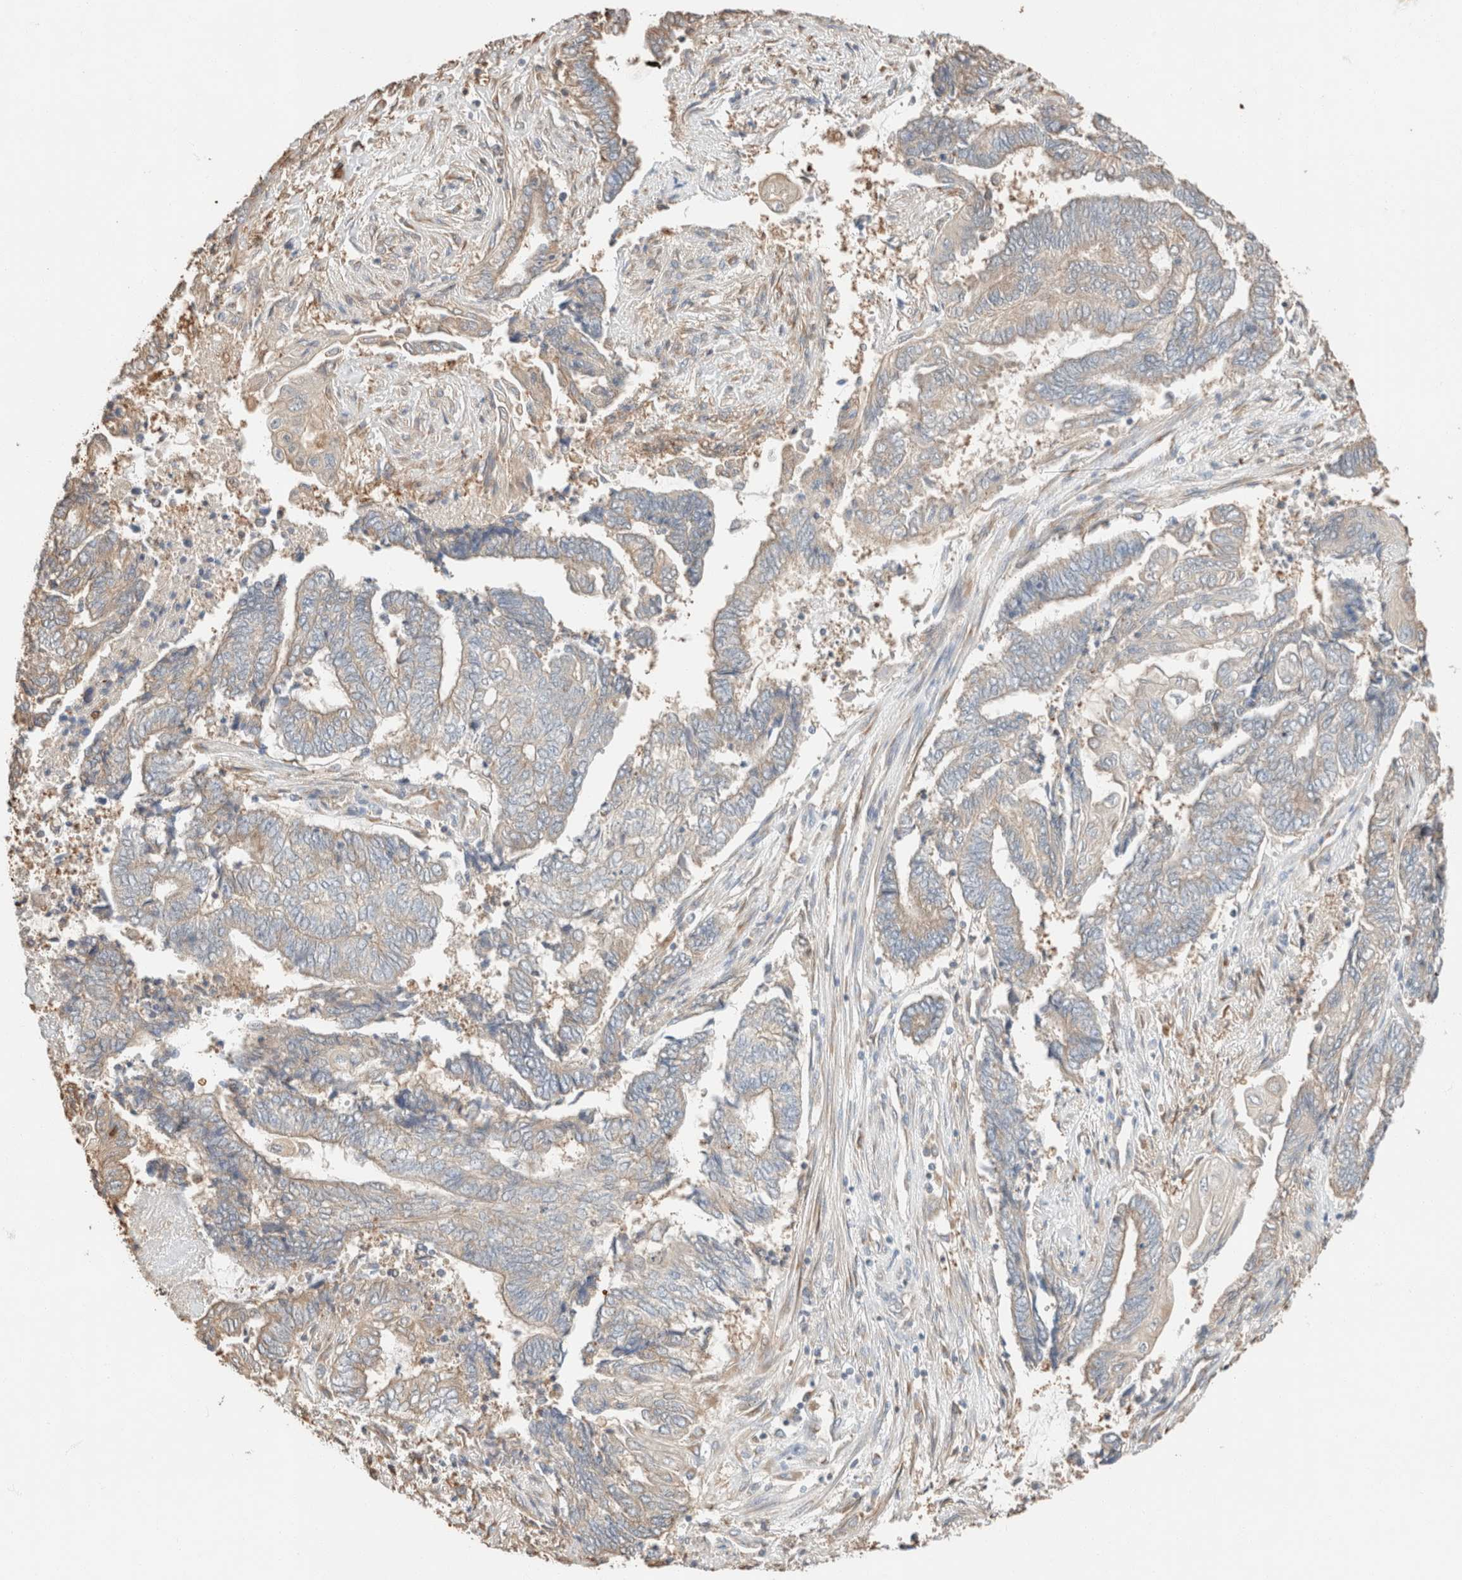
{"staining": {"intensity": "weak", "quantity": ">75%", "location": "cytoplasmic/membranous"}, "tissue": "endometrial cancer", "cell_type": "Tumor cells", "image_type": "cancer", "snomed": [{"axis": "morphology", "description": "Adenocarcinoma, NOS"}, {"axis": "topography", "description": "Uterus"}, {"axis": "topography", "description": "Endometrium"}], "caption": "An IHC histopathology image of tumor tissue is shown. Protein staining in brown shows weak cytoplasmic/membranous positivity in endometrial adenocarcinoma within tumor cells. Using DAB (3,3'-diaminobenzidine) (brown) and hematoxylin (blue) stains, captured at high magnification using brightfield microscopy.", "gene": "TUBD1", "patient": {"sex": "female", "age": 70}}